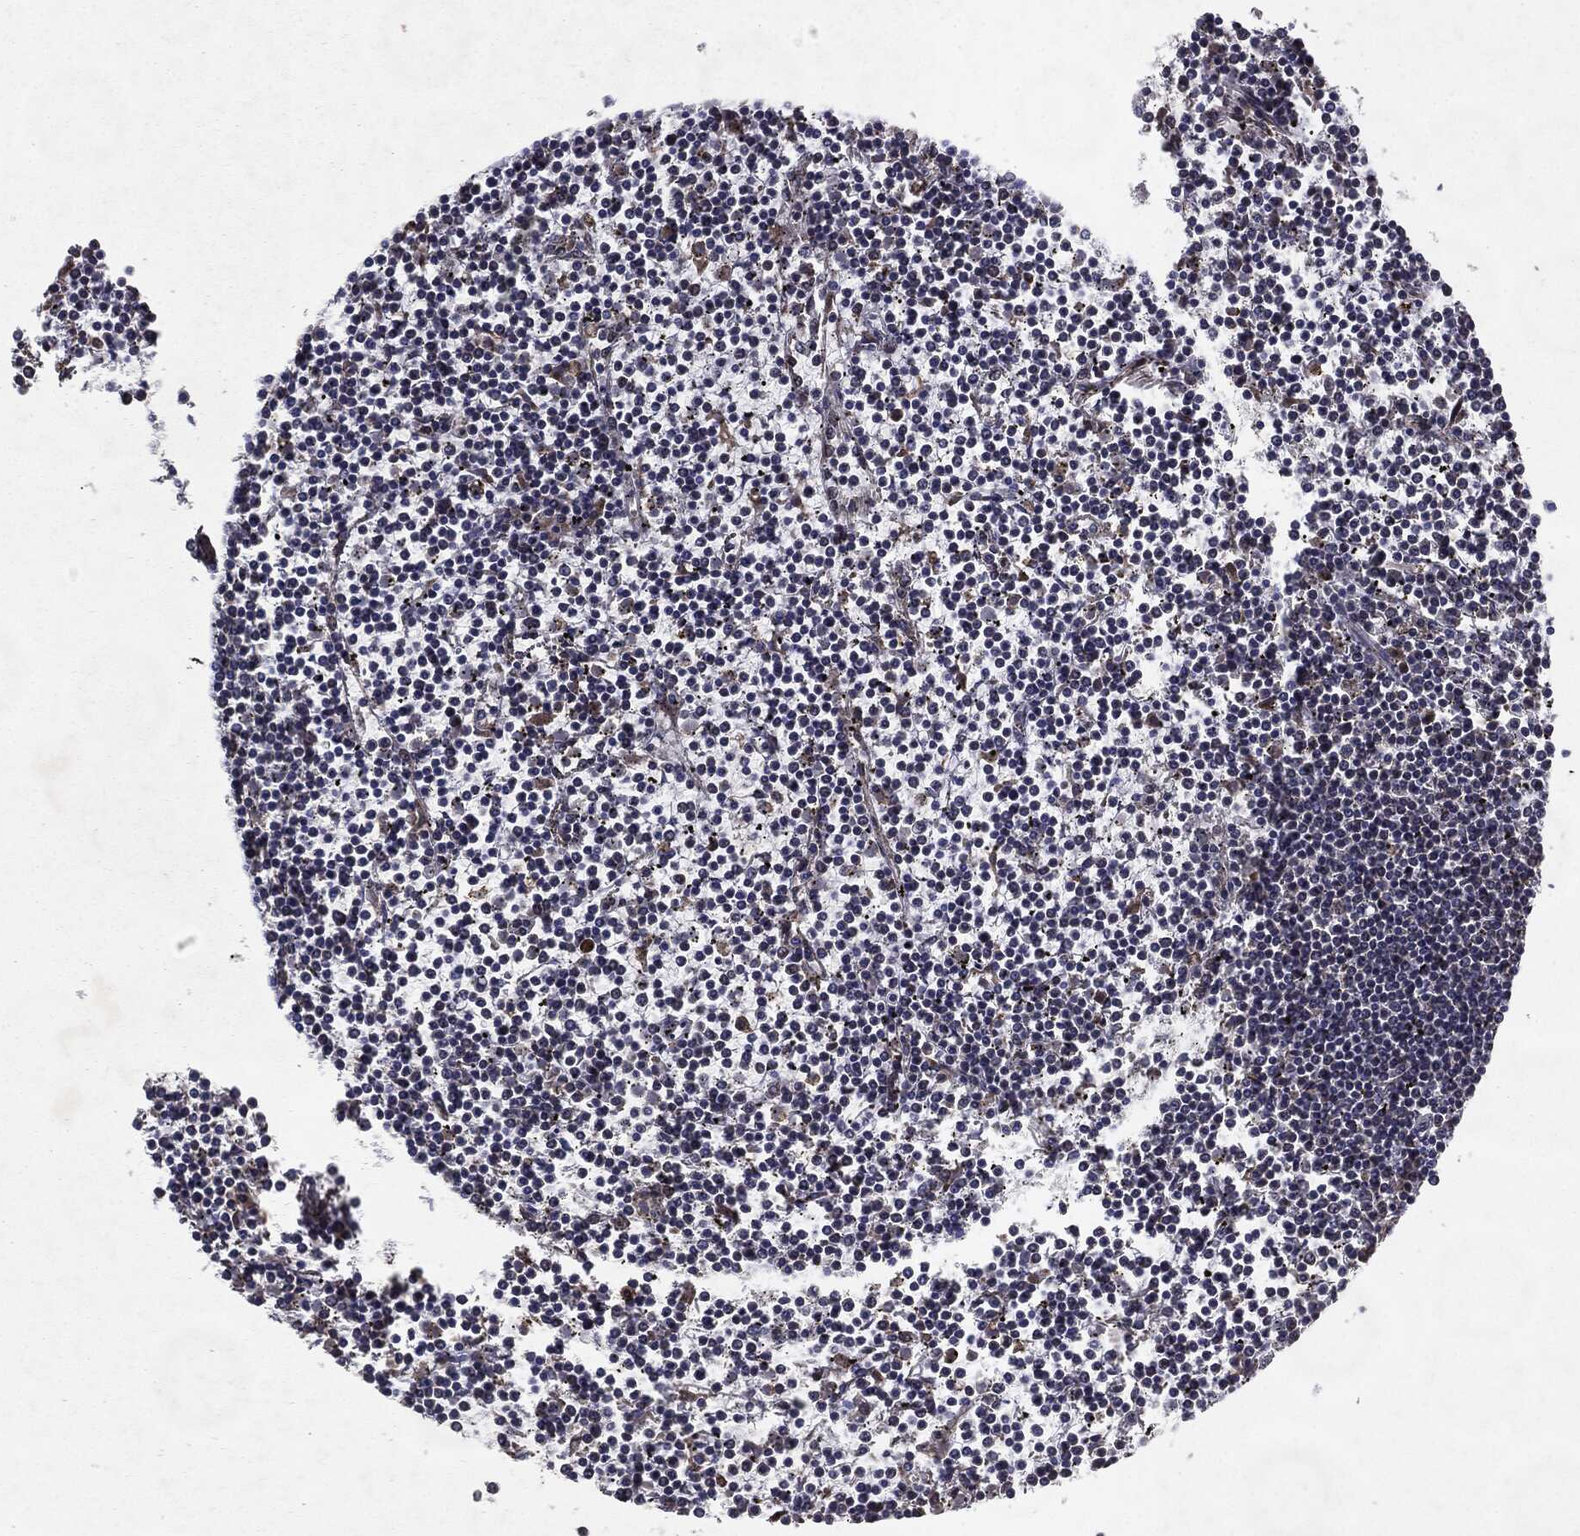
{"staining": {"intensity": "negative", "quantity": "none", "location": "none"}, "tissue": "lymphoma", "cell_type": "Tumor cells", "image_type": "cancer", "snomed": [{"axis": "morphology", "description": "Malignant lymphoma, non-Hodgkin's type, Low grade"}, {"axis": "topography", "description": "Spleen"}], "caption": "Tumor cells are negative for brown protein staining in lymphoma. (Immunohistochemistry (ihc), brightfield microscopy, high magnification).", "gene": "HDAC5", "patient": {"sex": "female", "age": 19}}